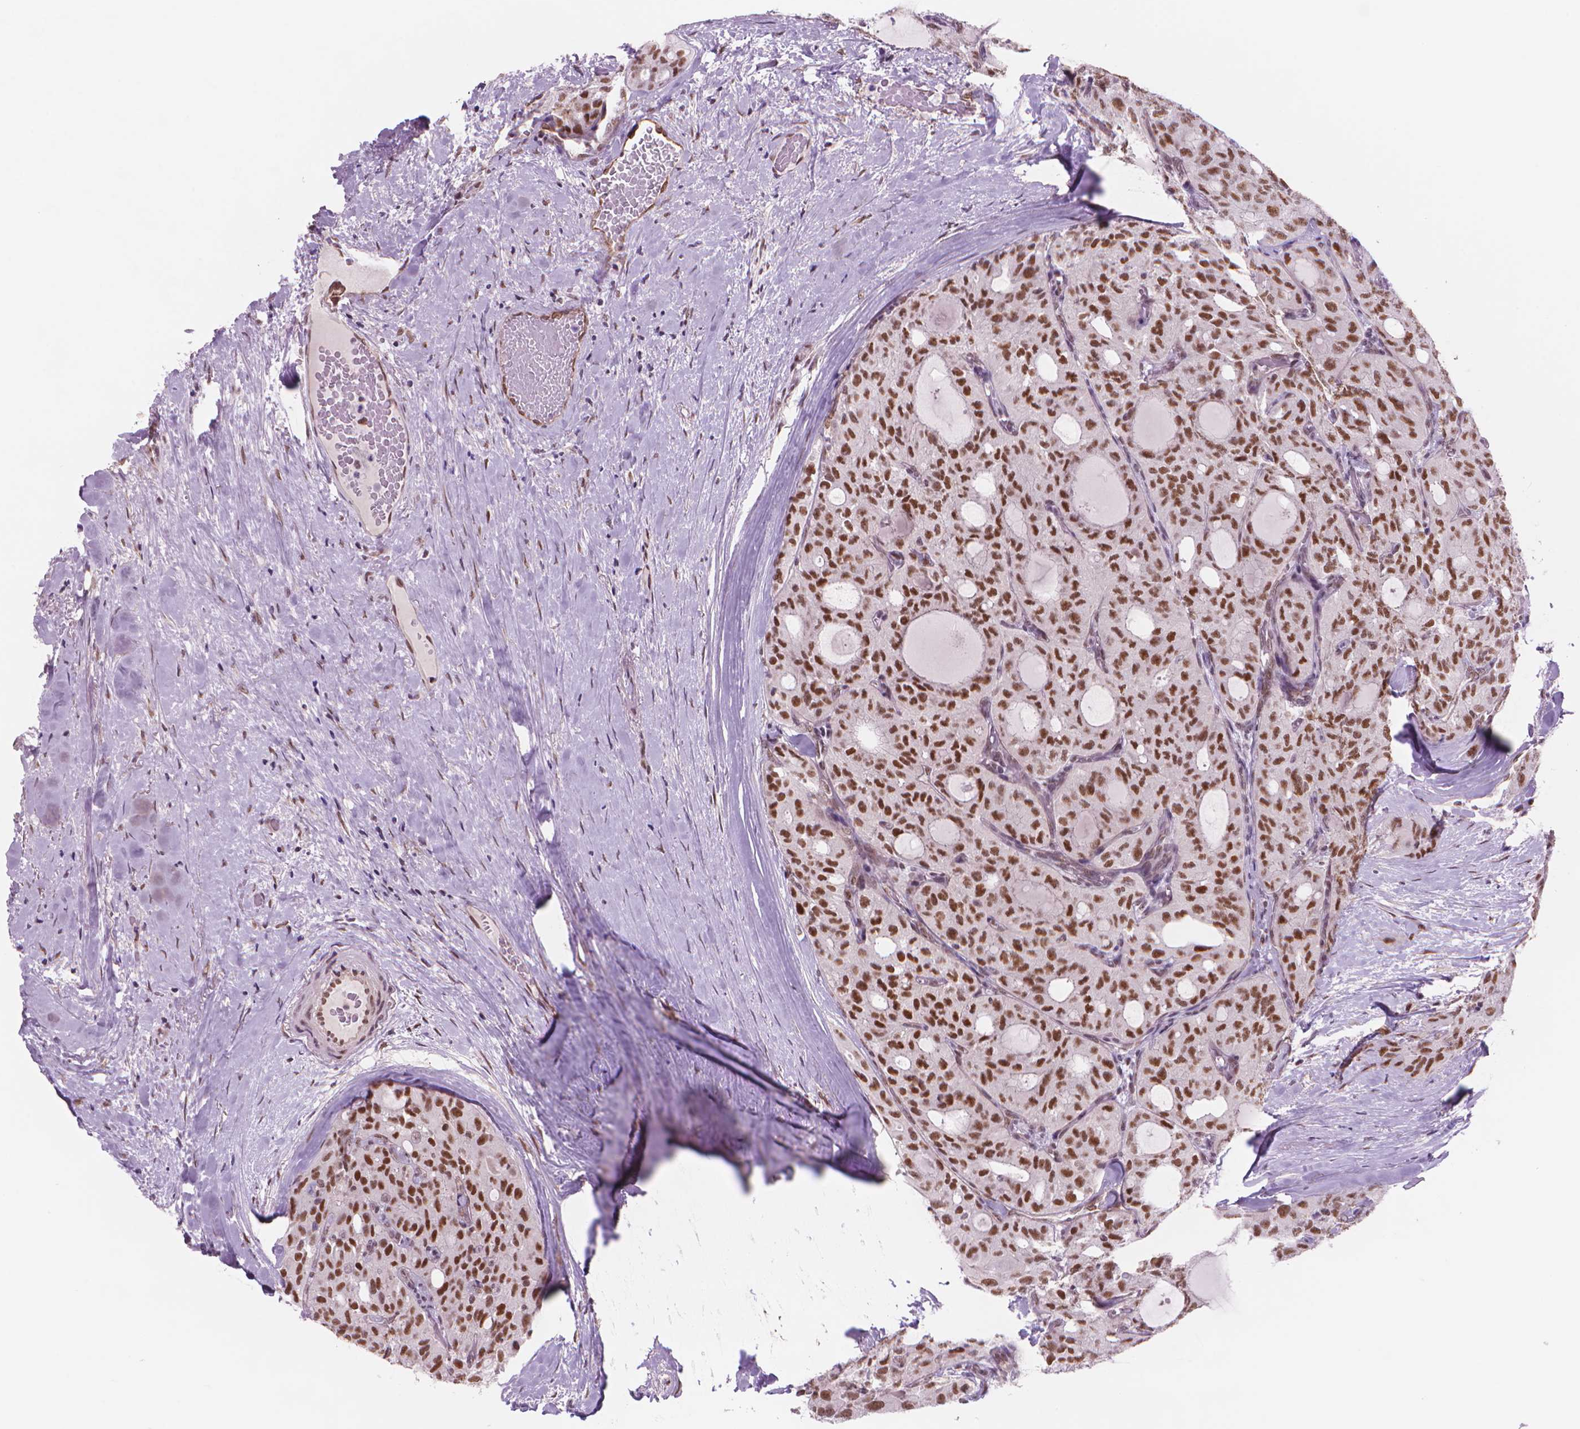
{"staining": {"intensity": "strong", "quantity": ">75%", "location": "nuclear"}, "tissue": "thyroid cancer", "cell_type": "Tumor cells", "image_type": "cancer", "snomed": [{"axis": "morphology", "description": "Follicular adenoma carcinoma, NOS"}, {"axis": "topography", "description": "Thyroid gland"}], "caption": "Thyroid cancer stained with a brown dye reveals strong nuclear positive staining in about >75% of tumor cells.", "gene": "POLR3D", "patient": {"sex": "male", "age": 75}}